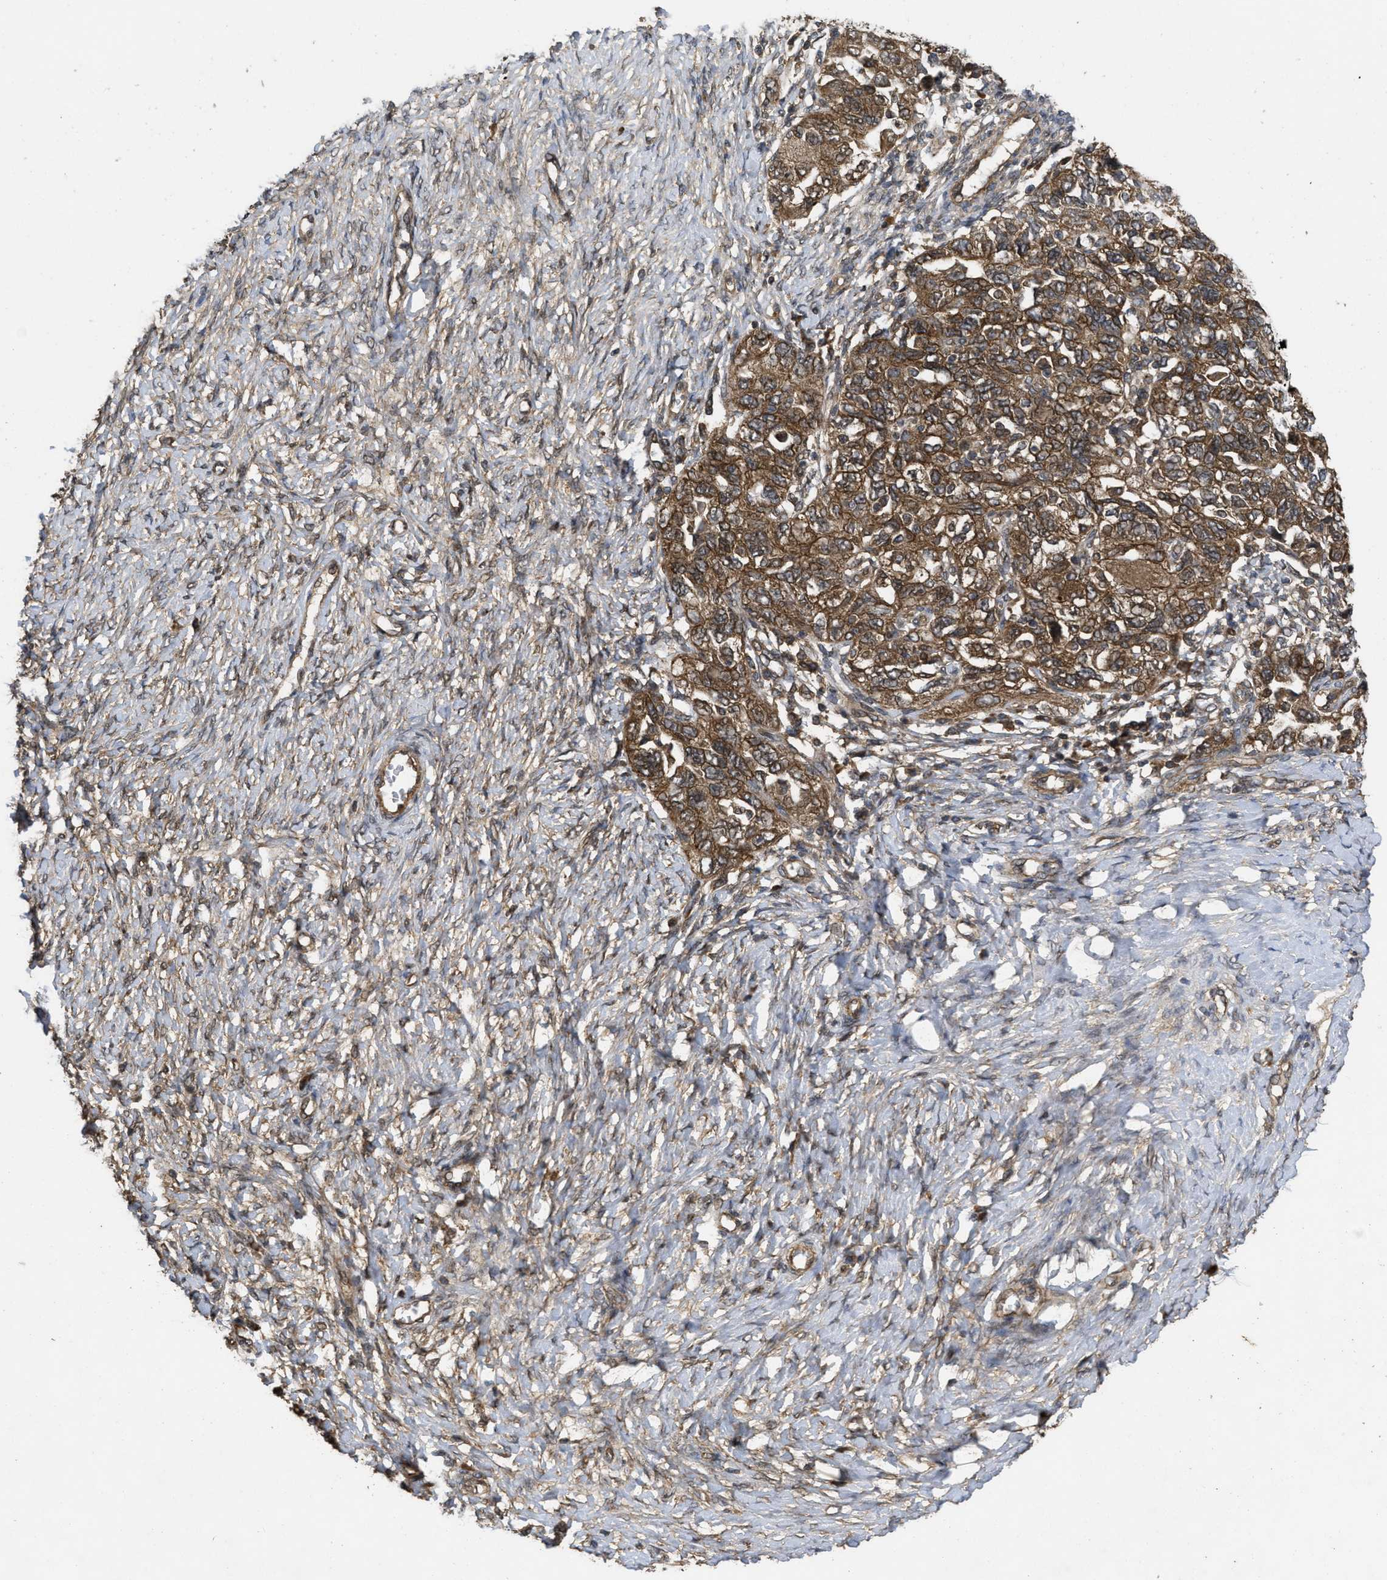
{"staining": {"intensity": "moderate", "quantity": ">75%", "location": "cytoplasmic/membranous"}, "tissue": "ovarian cancer", "cell_type": "Tumor cells", "image_type": "cancer", "snomed": [{"axis": "morphology", "description": "Carcinoma, NOS"}, {"axis": "morphology", "description": "Cystadenocarcinoma, serous, NOS"}, {"axis": "topography", "description": "Ovary"}], "caption": "Immunohistochemistry (IHC) (DAB (3,3'-diaminobenzidine)) staining of human ovarian cancer (carcinoma) demonstrates moderate cytoplasmic/membranous protein staining in approximately >75% of tumor cells. (Brightfield microscopy of DAB IHC at high magnification).", "gene": "FZD6", "patient": {"sex": "female", "age": 69}}